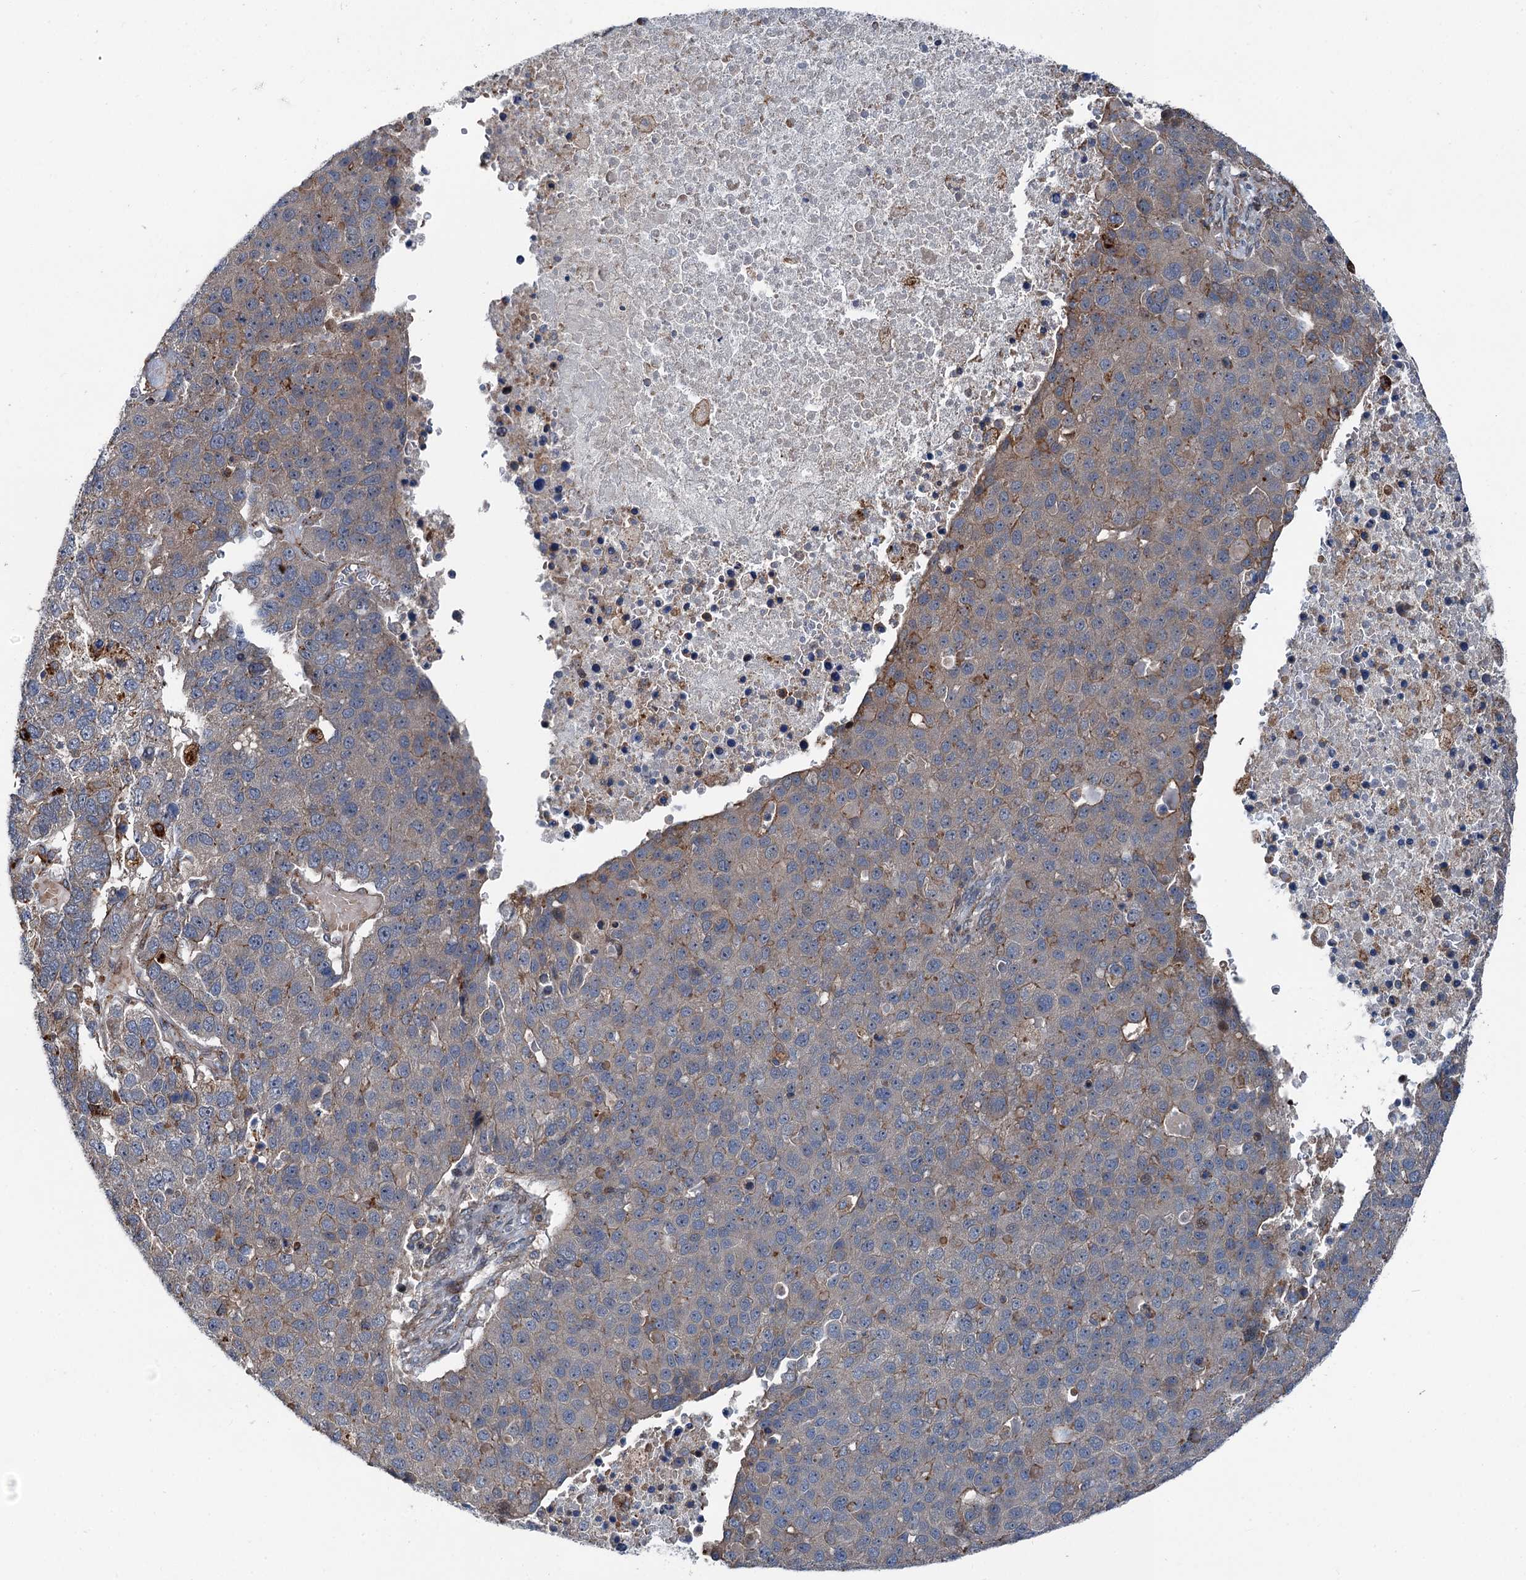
{"staining": {"intensity": "weak", "quantity": "<25%", "location": "cytoplasmic/membranous"}, "tissue": "pancreatic cancer", "cell_type": "Tumor cells", "image_type": "cancer", "snomed": [{"axis": "morphology", "description": "Adenocarcinoma, NOS"}, {"axis": "topography", "description": "Pancreas"}], "caption": "High power microscopy photomicrograph of an immunohistochemistry image of pancreatic adenocarcinoma, revealing no significant staining in tumor cells. (DAB immunohistochemistry visualized using brightfield microscopy, high magnification).", "gene": "POLR1D", "patient": {"sex": "female", "age": 61}}